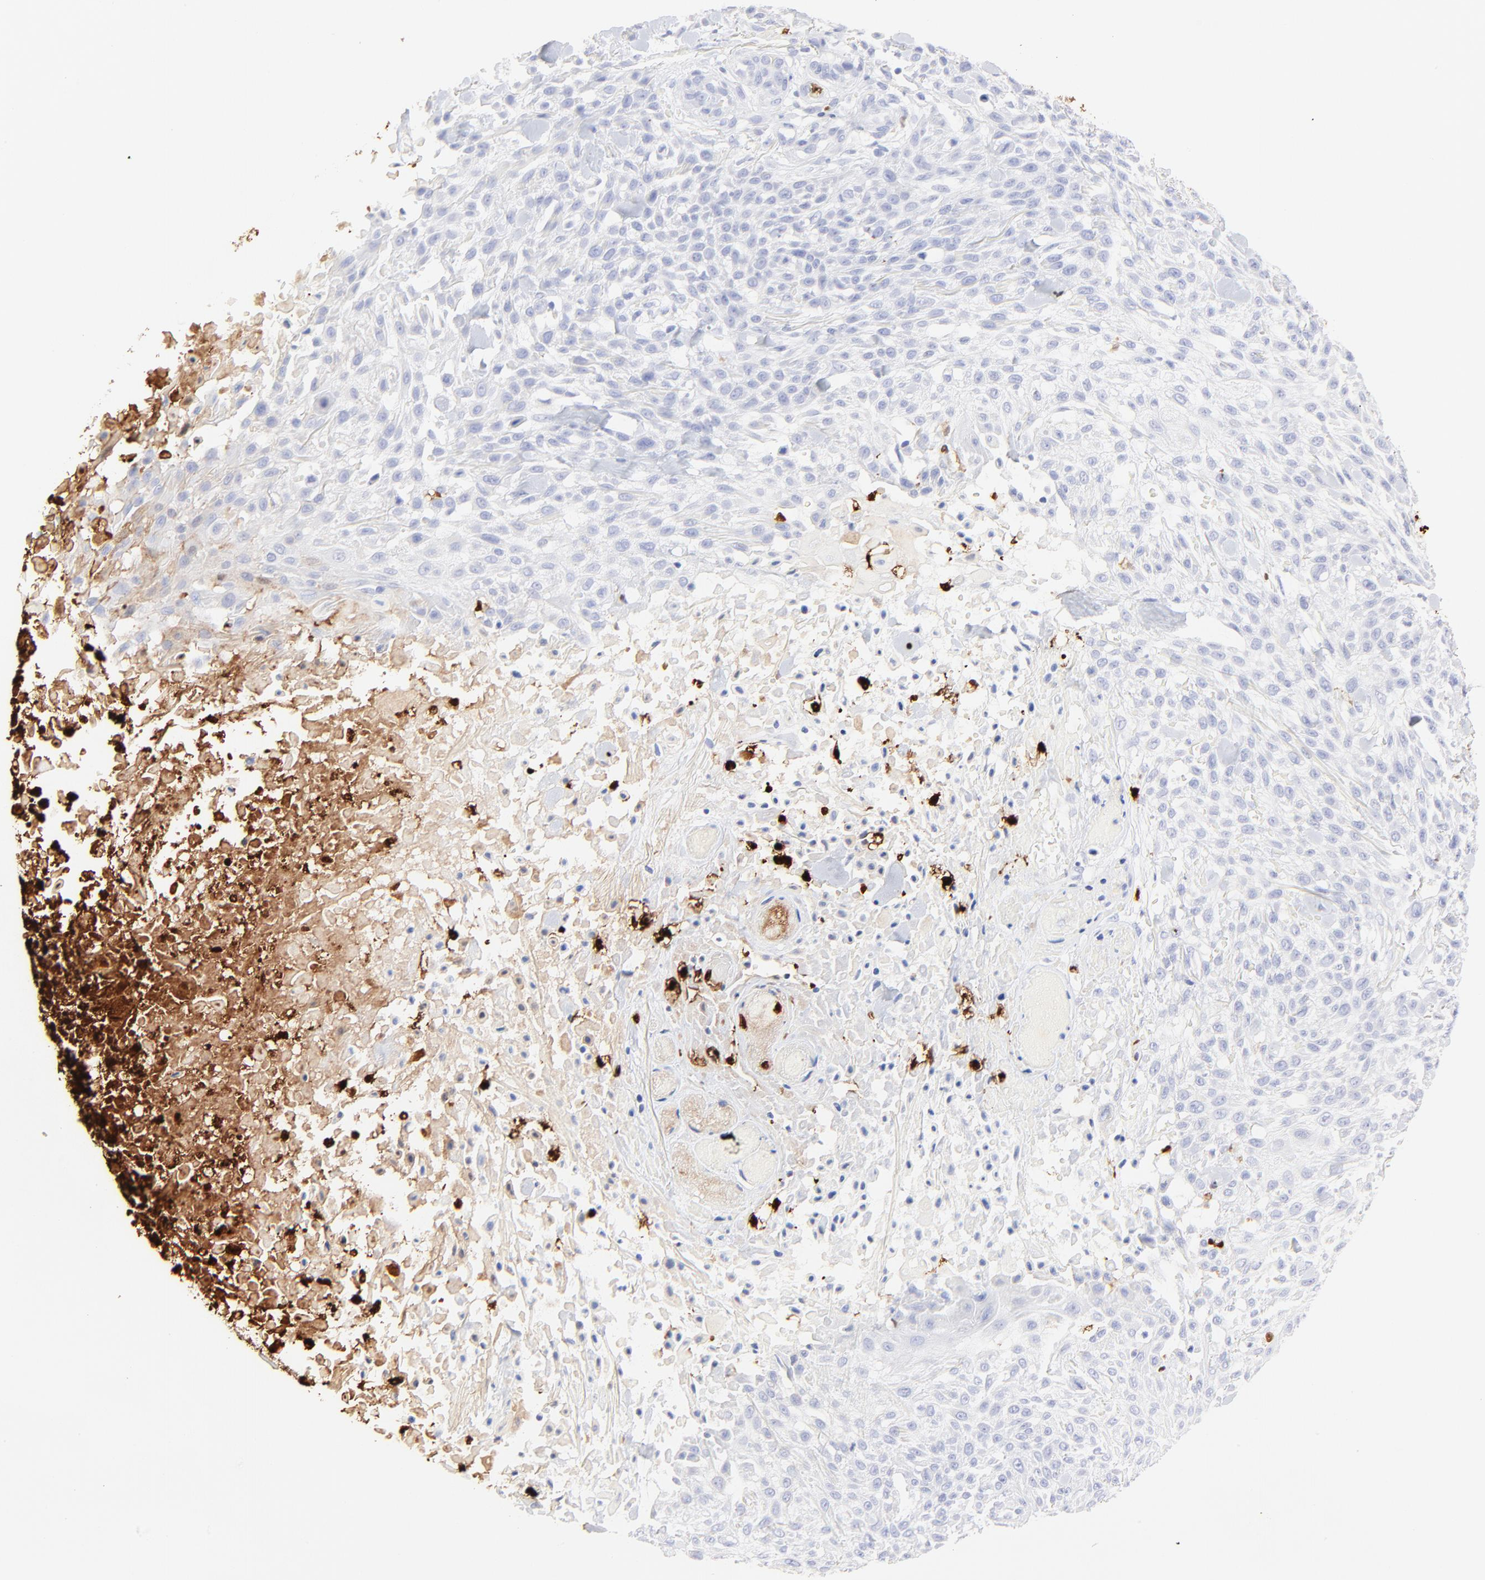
{"staining": {"intensity": "negative", "quantity": "none", "location": "none"}, "tissue": "skin cancer", "cell_type": "Tumor cells", "image_type": "cancer", "snomed": [{"axis": "morphology", "description": "Squamous cell carcinoma, NOS"}, {"axis": "topography", "description": "Skin"}], "caption": "The photomicrograph displays no significant expression in tumor cells of skin squamous cell carcinoma. (DAB (3,3'-diaminobenzidine) IHC with hematoxylin counter stain).", "gene": "S100A12", "patient": {"sex": "female", "age": 42}}